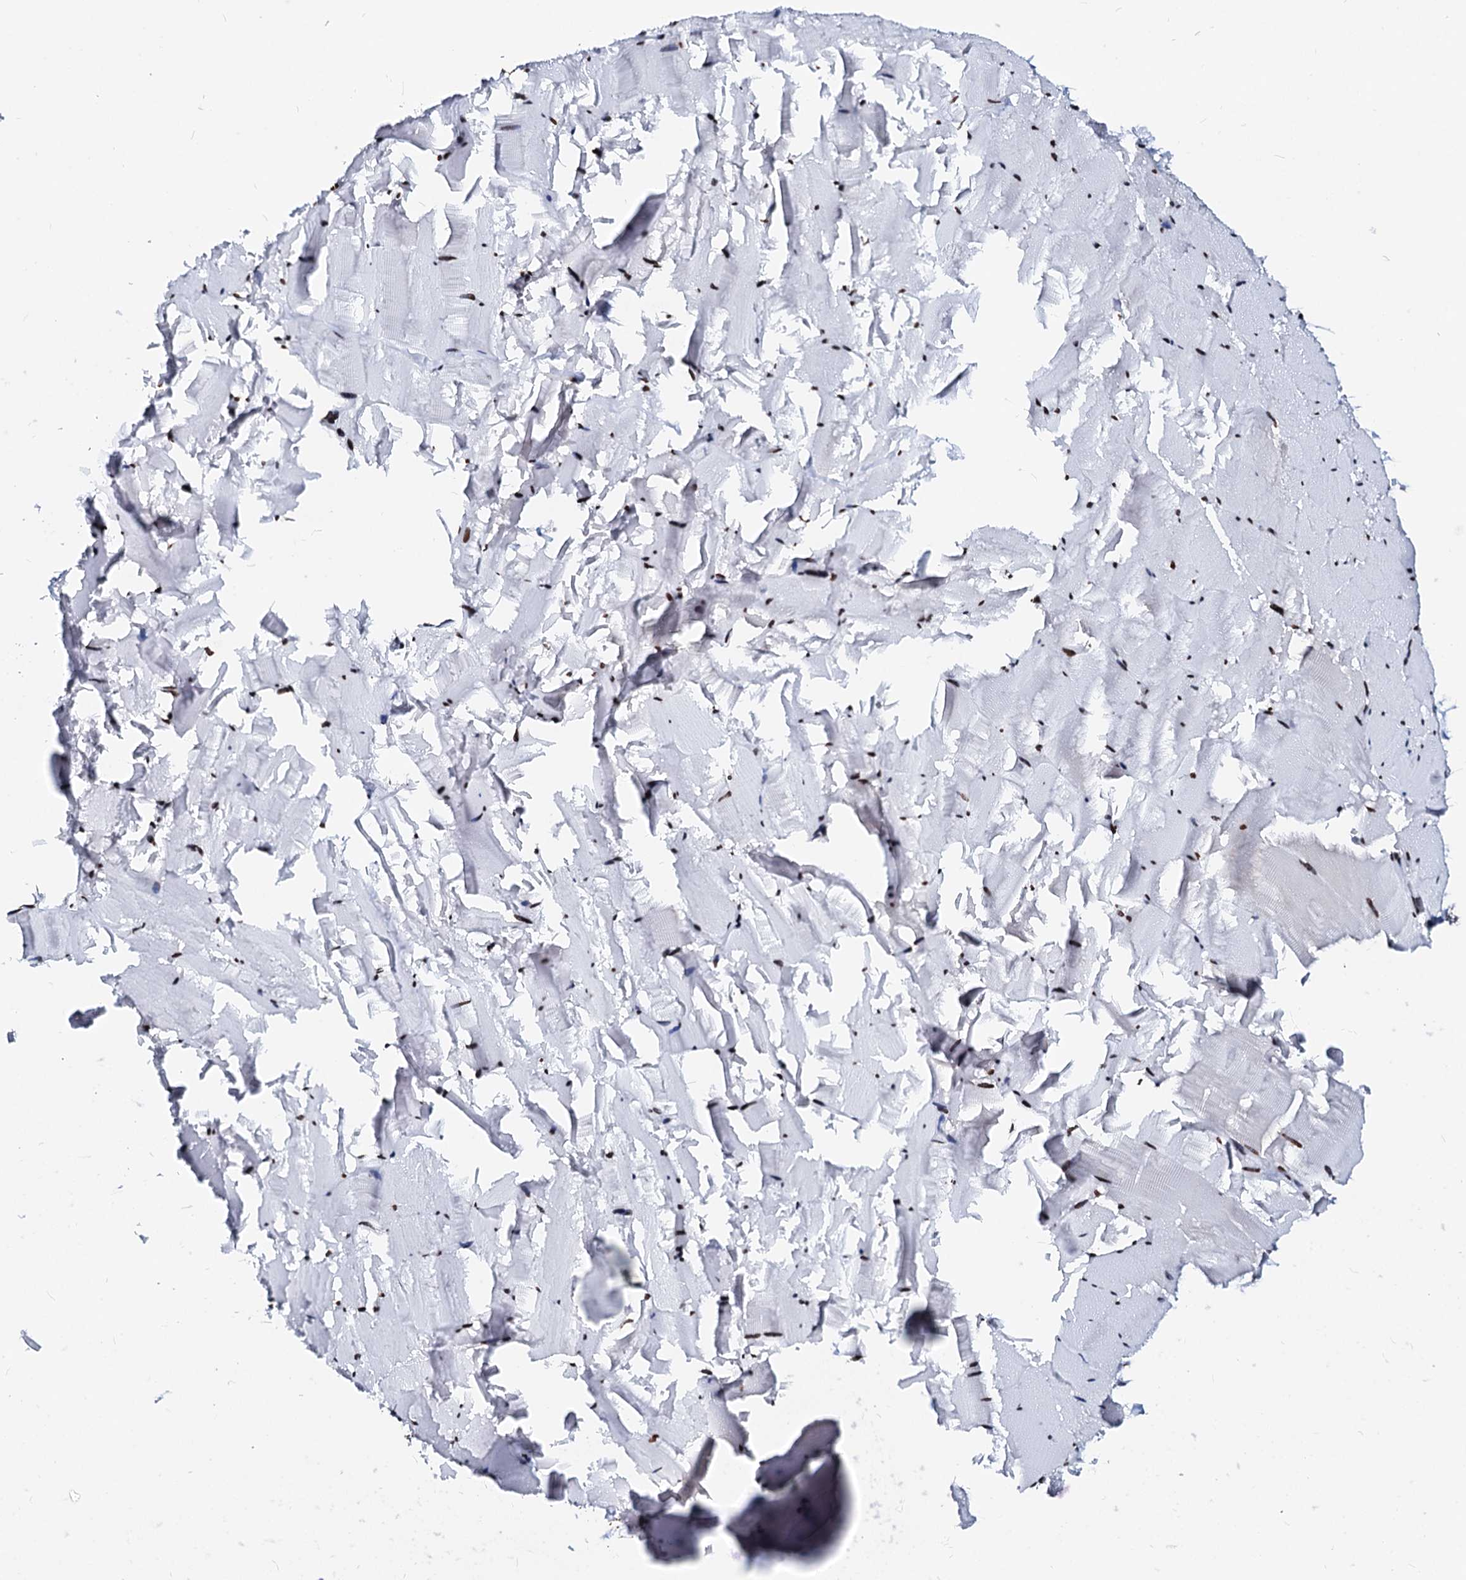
{"staining": {"intensity": "strong", "quantity": ">75%", "location": "nuclear"}, "tissue": "skeletal muscle", "cell_type": "Myocytes", "image_type": "normal", "snomed": [{"axis": "morphology", "description": "Normal tissue, NOS"}, {"axis": "topography", "description": "Skeletal muscle"}], "caption": "This image displays IHC staining of benign skeletal muscle, with high strong nuclear positivity in about >75% of myocytes.", "gene": "RALY", "patient": {"sex": "male", "age": 62}}